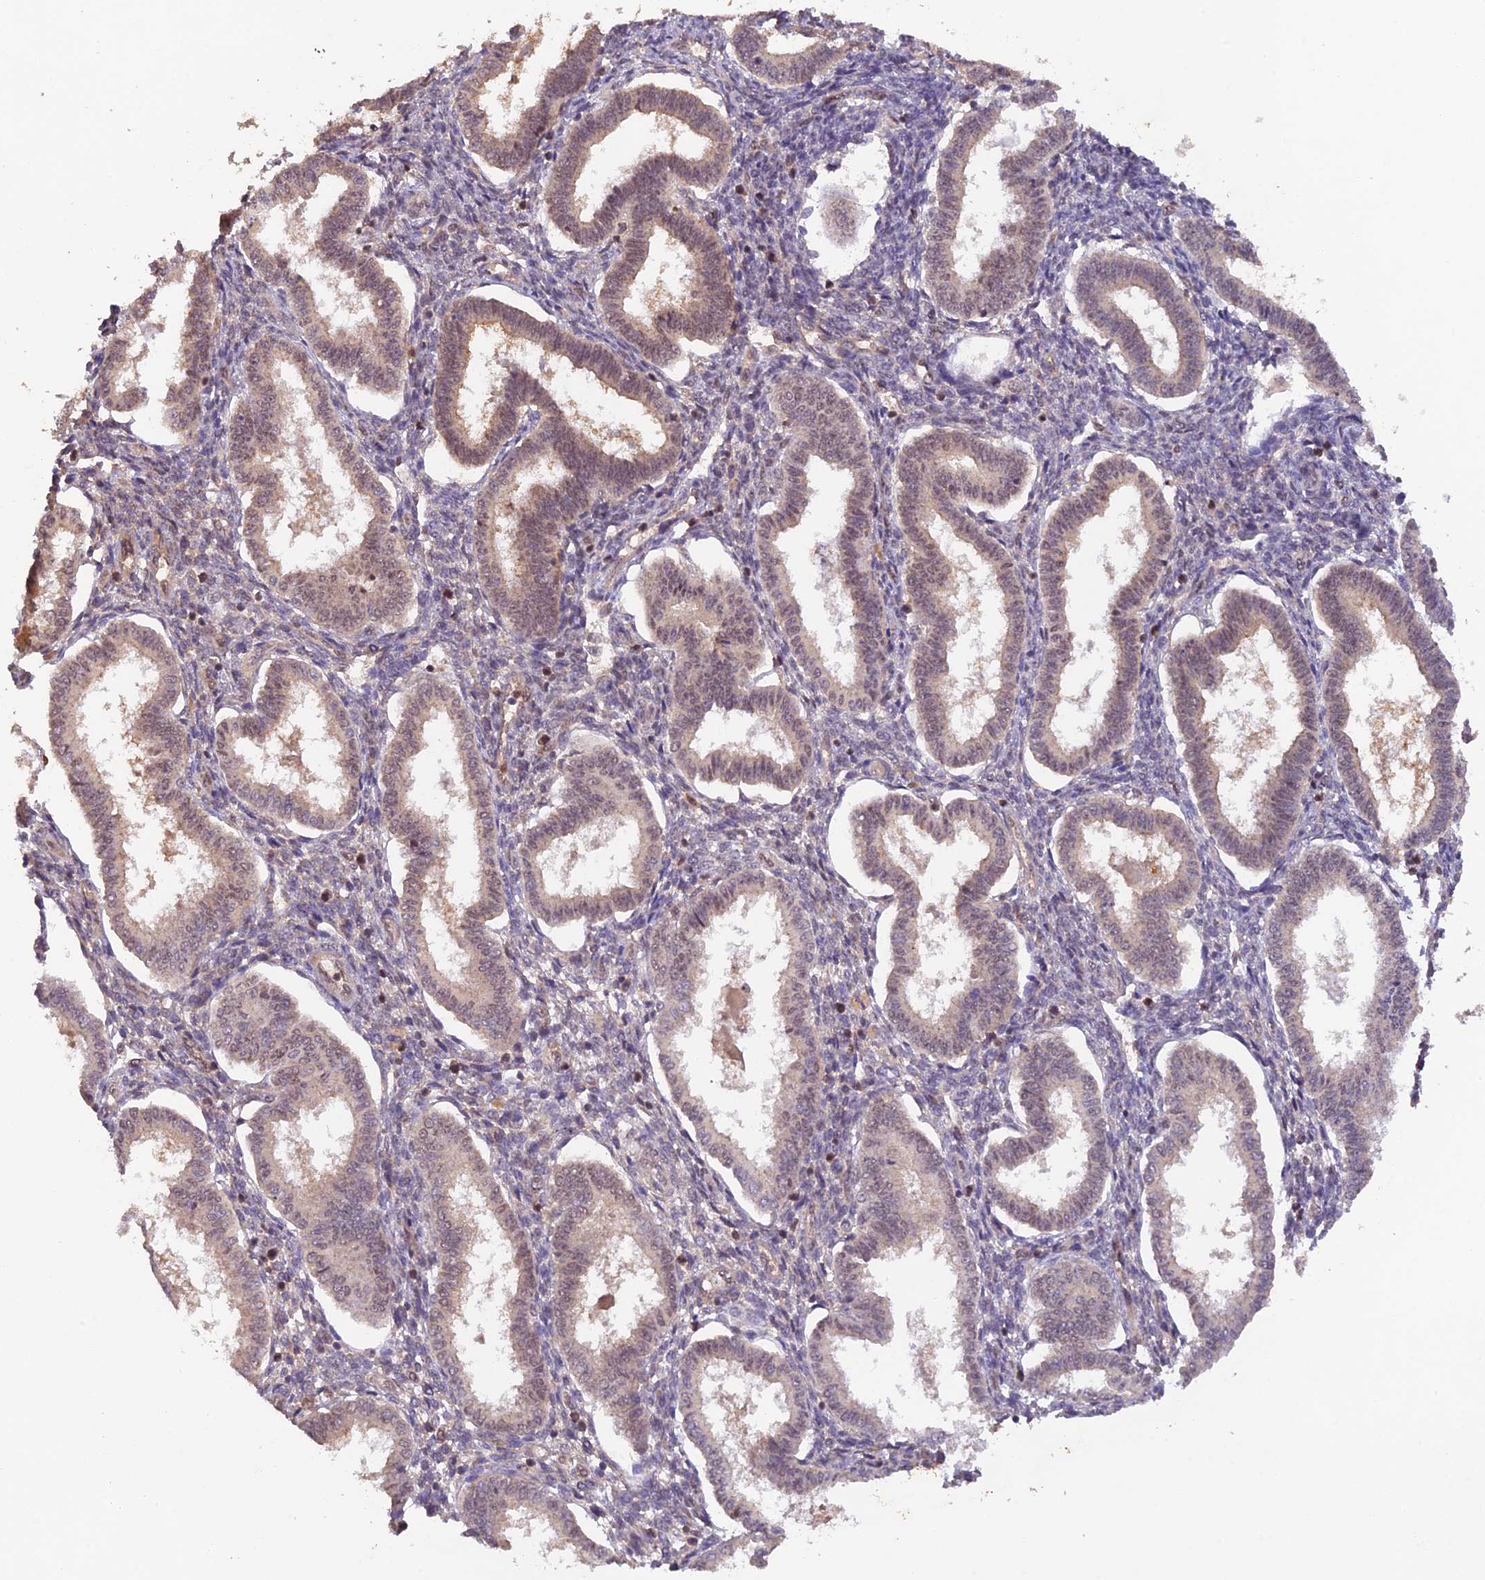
{"staining": {"intensity": "moderate", "quantity": "25%-75%", "location": "cytoplasmic/membranous,nuclear"}, "tissue": "endometrium", "cell_type": "Cells in endometrial stroma", "image_type": "normal", "snomed": [{"axis": "morphology", "description": "Normal tissue, NOS"}, {"axis": "topography", "description": "Endometrium"}], "caption": "Unremarkable endometrium displays moderate cytoplasmic/membranous,nuclear expression in about 25%-75% of cells in endometrial stroma, visualized by immunohistochemistry.", "gene": "ZNF436", "patient": {"sex": "female", "age": 24}}